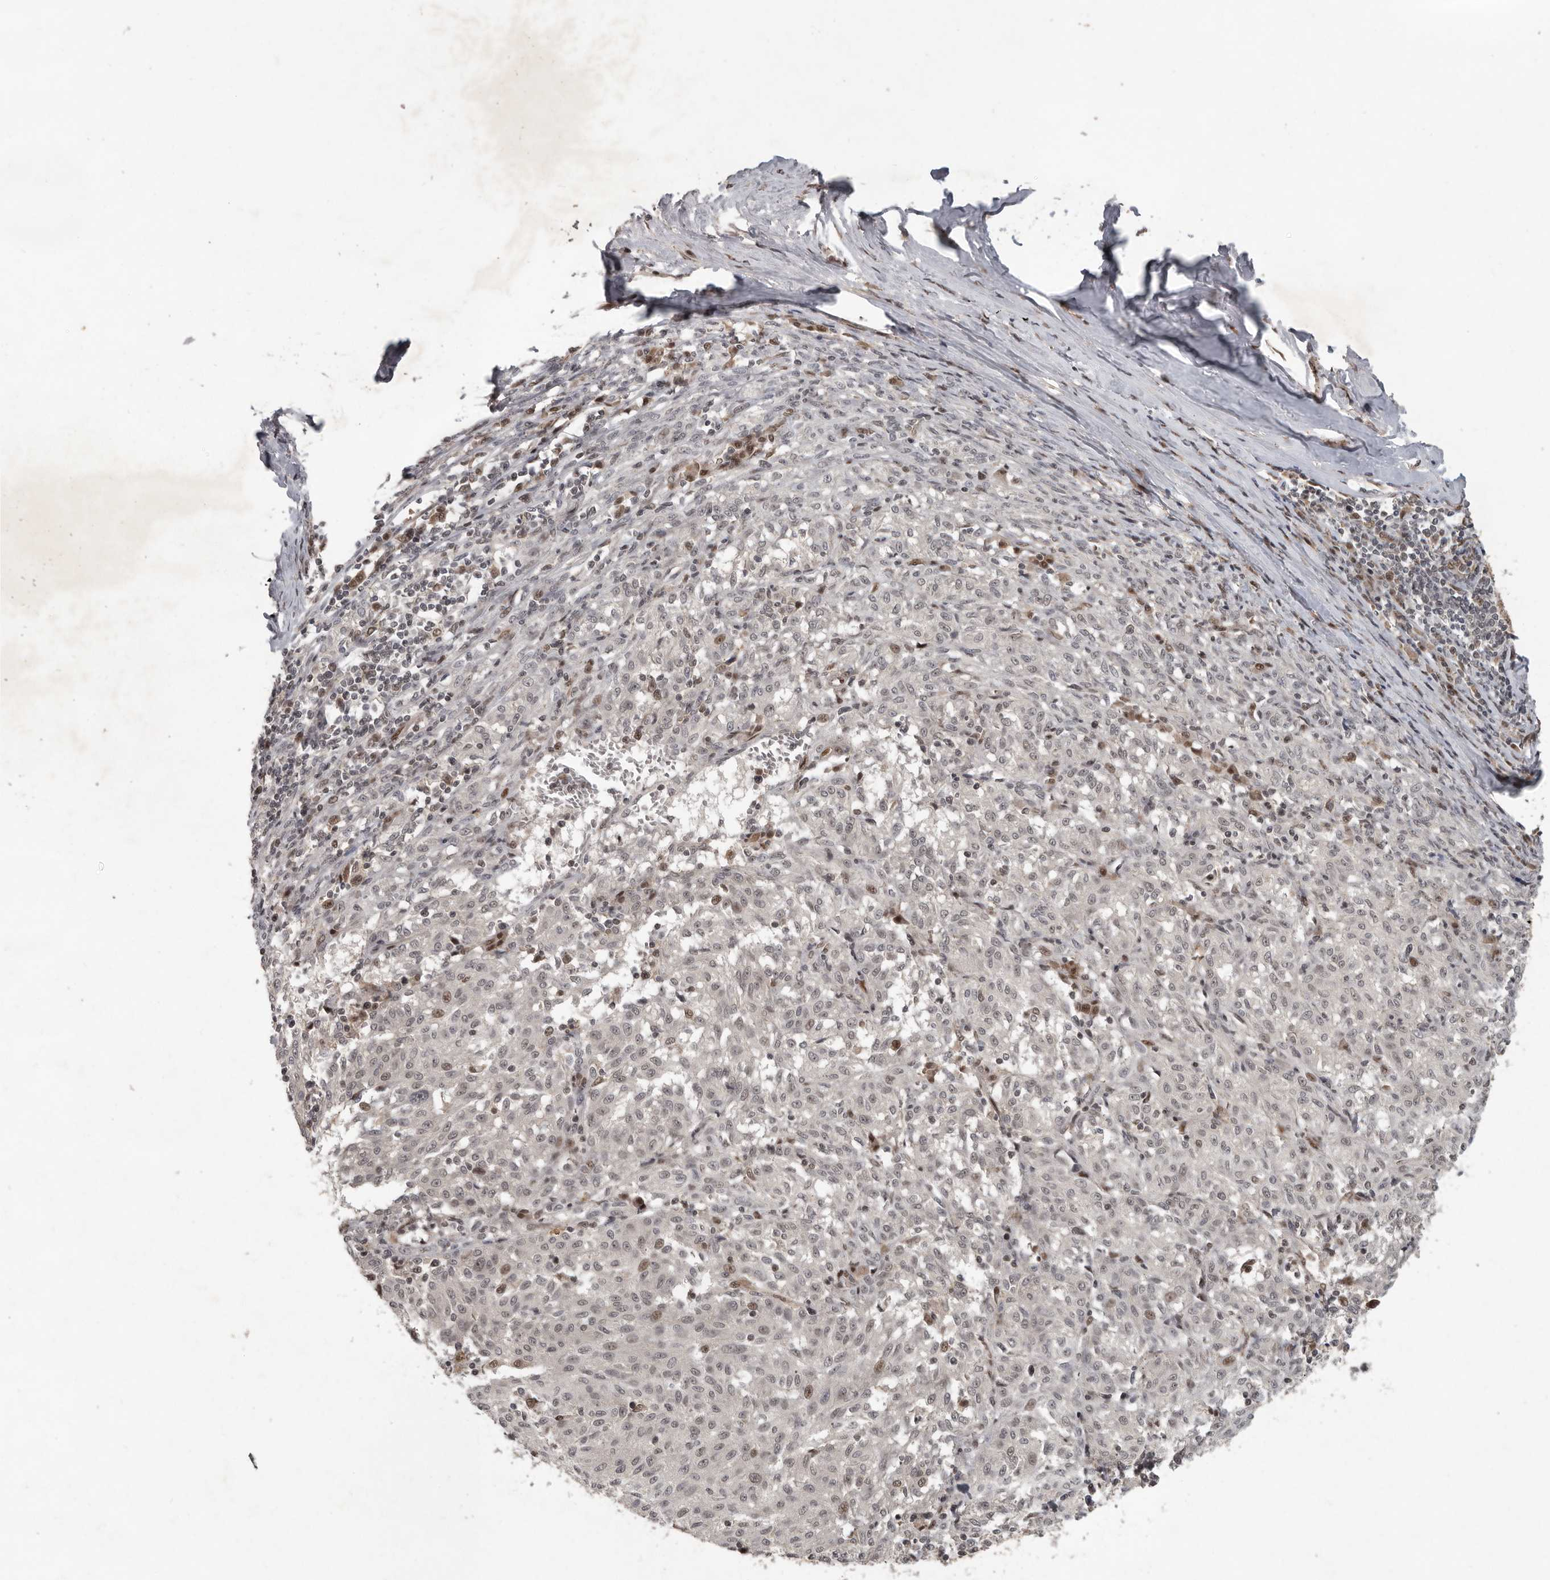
{"staining": {"intensity": "weak", "quantity": "<25%", "location": "nuclear"}, "tissue": "melanoma", "cell_type": "Tumor cells", "image_type": "cancer", "snomed": [{"axis": "morphology", "description": "Malignant melanoma, NOS"}, {"axis": "topography", "description": "Skin"}], "caption": "This image is of malignant melanoma stained with IHC to label a protein in brown with the nuclei are counter-stained blue. There is no positivity in tumor cells.", "gene": "CDC27", "patient": {"sex": "female", "age": 72}}